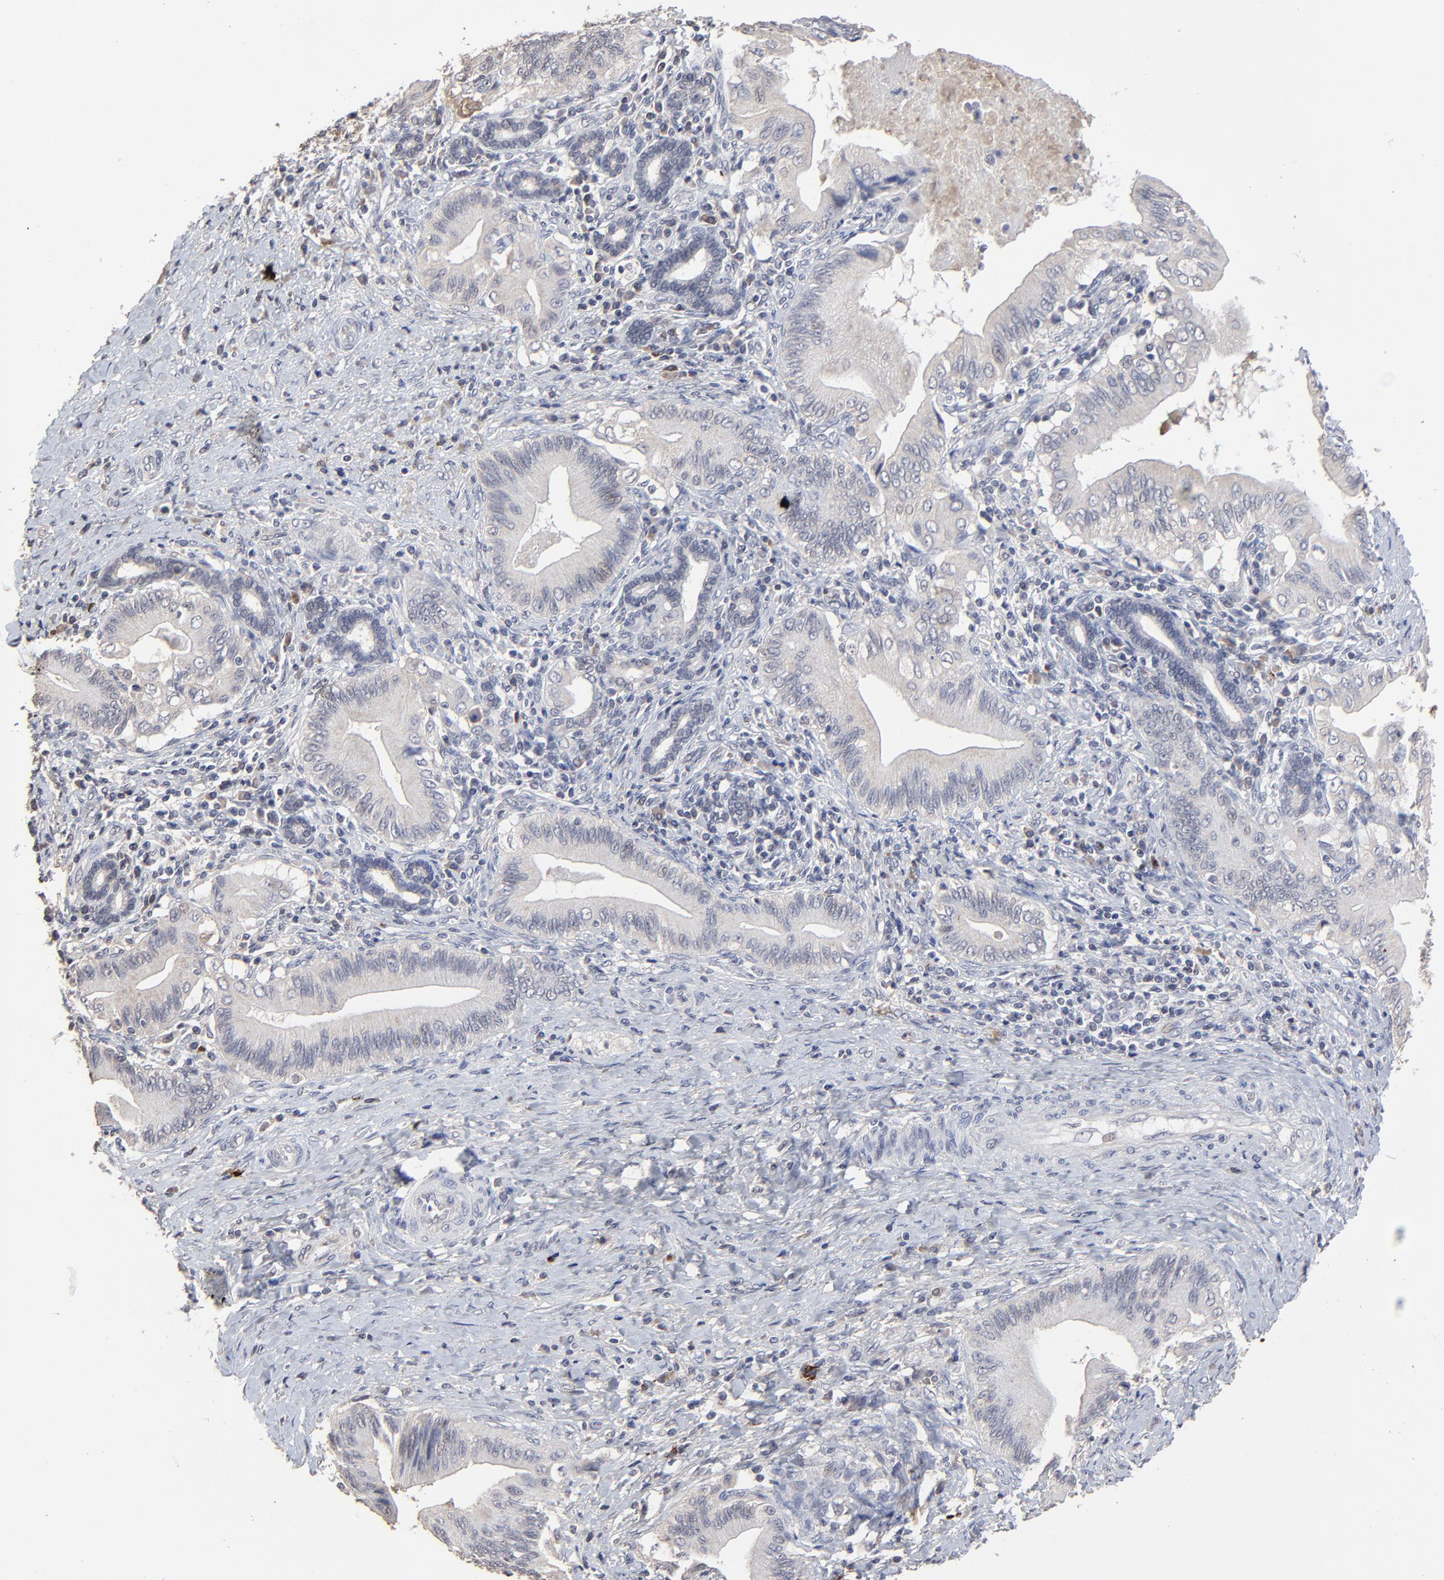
{"staining": {"intensity": "negative", "quantity": "none", "location": "none"}, "tissue": "liver cancer", "cell_type": "Tumor cells", "image_type": "cancer", "snomed": [{"axis": "morphology", "description": "Cholangiocarcinoma"}, {"axis": "topography", "description": "Liver"}], "caption": "The image shows no staining of tumor cells in liver cancer (cholangiocarcinoma).", "gene": "VPREB3", "patient": {"sex": "male", "age": 58}}